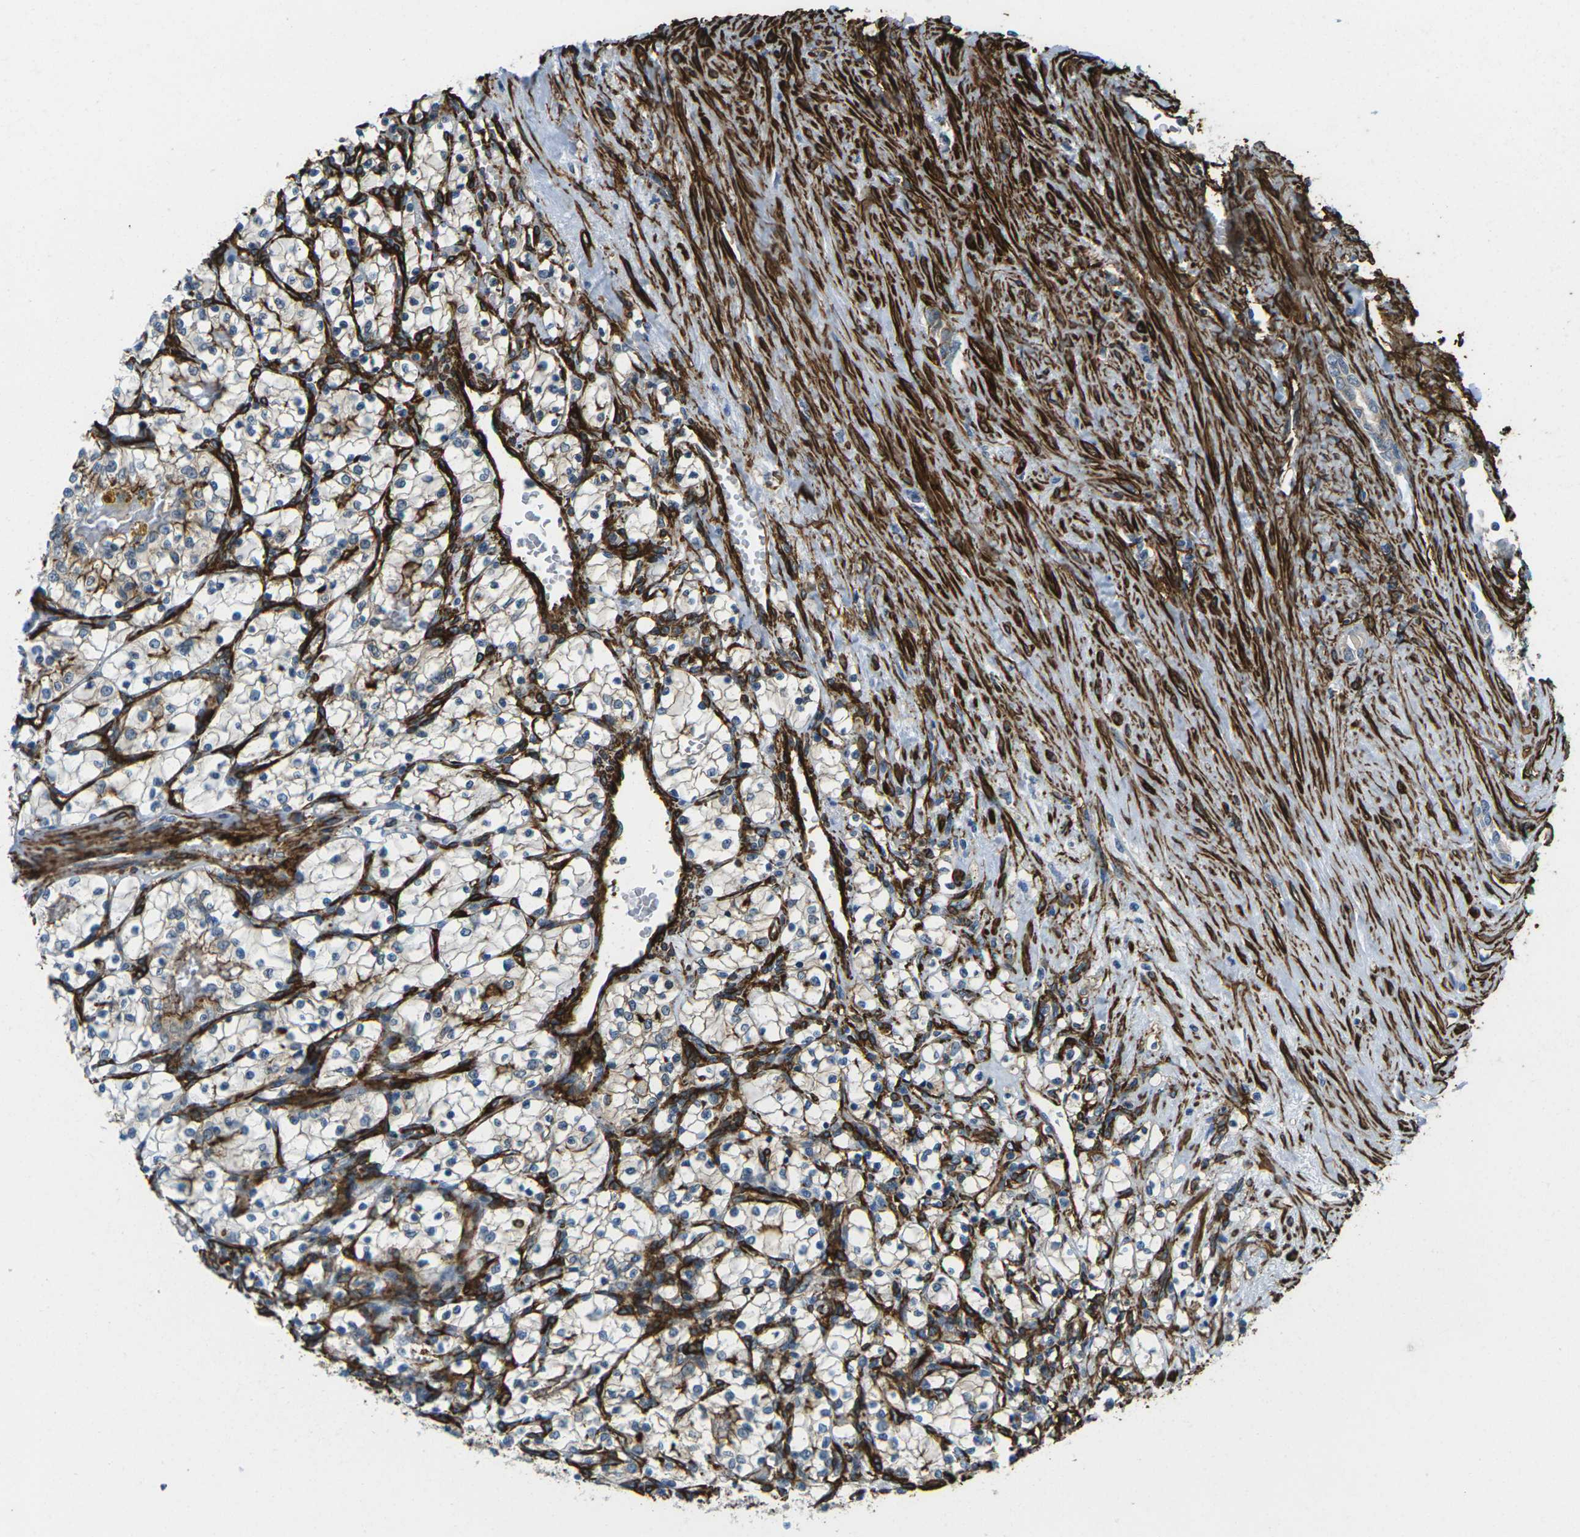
{"staining": {"intensity": "negative", "quantity": "none", "location": "none"}, "tissue": "renal cancer", "cell_type": "Tumor cells", "image_type": "cancer", "snomed": [{"axis": "morphology", "description": "Adenocarcinoma, NOS"}, {"axis": "topography", "description": "Kidney"}], "caption": "Human renal cancer stained for a protein using immunohistochemistry reveals no positivity in tumor cells.", "gene": "GRAMD1C", "patient": {"sex": "female", "age": 69}}